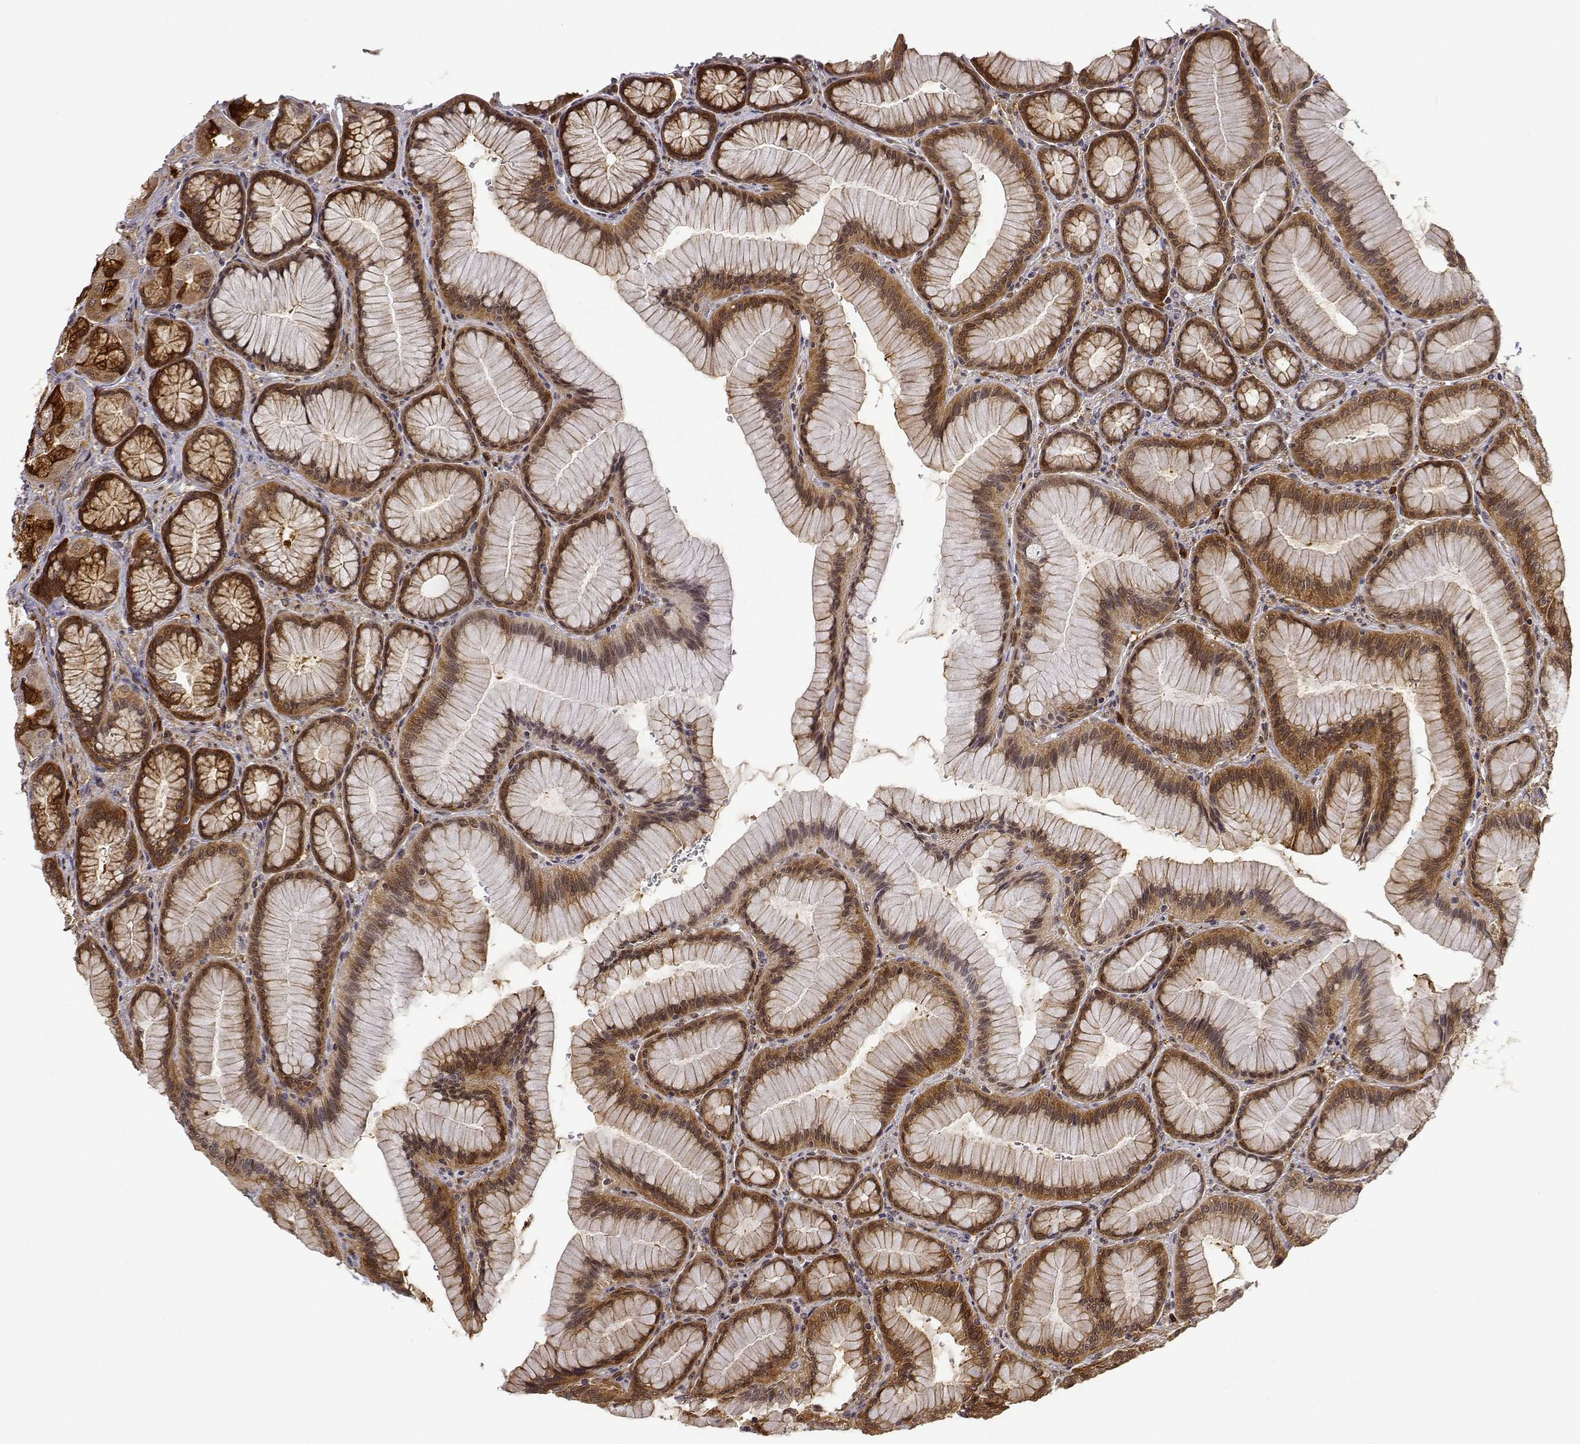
{"staining": {"intensity": "strong", "quantity": ">75%", "location": "cytoplasmic/membranous,nuclear"}, "tissue": "stomach", "cell_type": "Glandular cells", "image_type": "normal", "snomed": [{"axis": "morphology", "description": "Normal tissue, NOS"}, {"axis": "morphology", "description": "Adenocarcinoma, NOS"}, {"axis": "morphology", "description": "Adenocarcinoma, High grade"}, {"axis": "topography", "description": "Stomach, upper"}, {"axis": "topography", "description": "Stomach"}], "caption": "IHC staining of unremarkable stomach, which demonstrates high levels of strong cytoplasmic/membranous,nuclear expression in about >75% of glandular cells indicating strong cytoplasmic/membranous,nuclear protein expression. The staining was performed using DAB (3,3'-diaminobenzidine) (brown) for protein detection and nuclei were counterstained in hematoxylin (blue).", "gene": "PHGDH", "patient": {"sex": "female", "age": 65}}